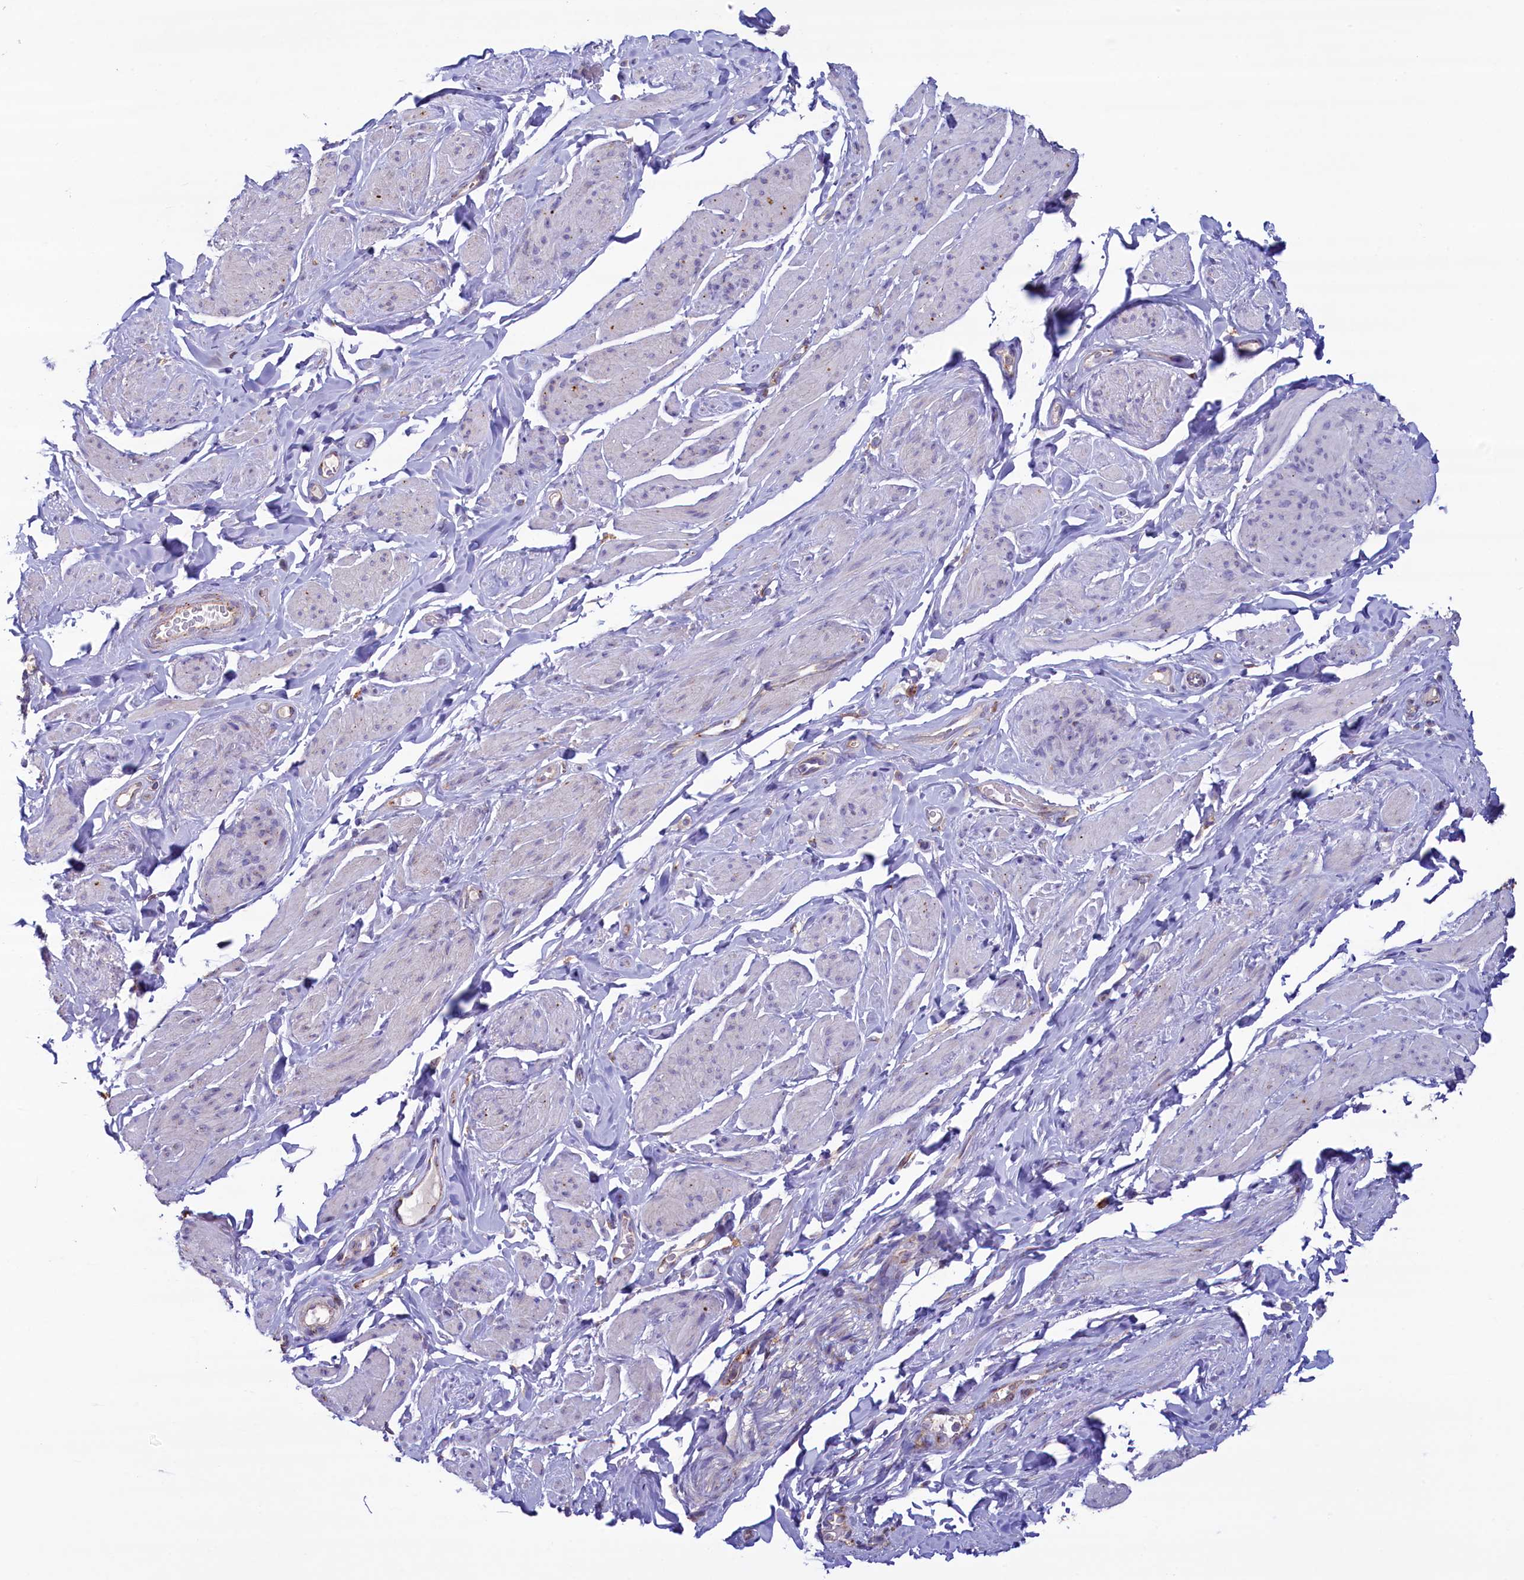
{"staining": {"intensity": "weak", "quantity": "25%-75%", "location": "cytoplasmic/membranous"}, "tissue": "smooth muscle", "cell_type": "Smooth muscle cells", "image_type": "normal", "snomed": [{"axis": "morphology", "description": "Normal tissue, NOS"}, {"axis": "topography", "description": "Smooth muscle"}, {"axis": "topography", "description": "Peripheral nerve tissue"}], "caption": "A histopathology image of smooth muscle stained for a protein exhibits weak cytoplasmic/membranous brown staining in smooth muscle cells. The staining was performed using DAB, with brown indicating positive protein expression. Nuclei are stained blue with hematoxylin.", "gene": "GPR21", "patient": {"sex": "male", "age": 69}}